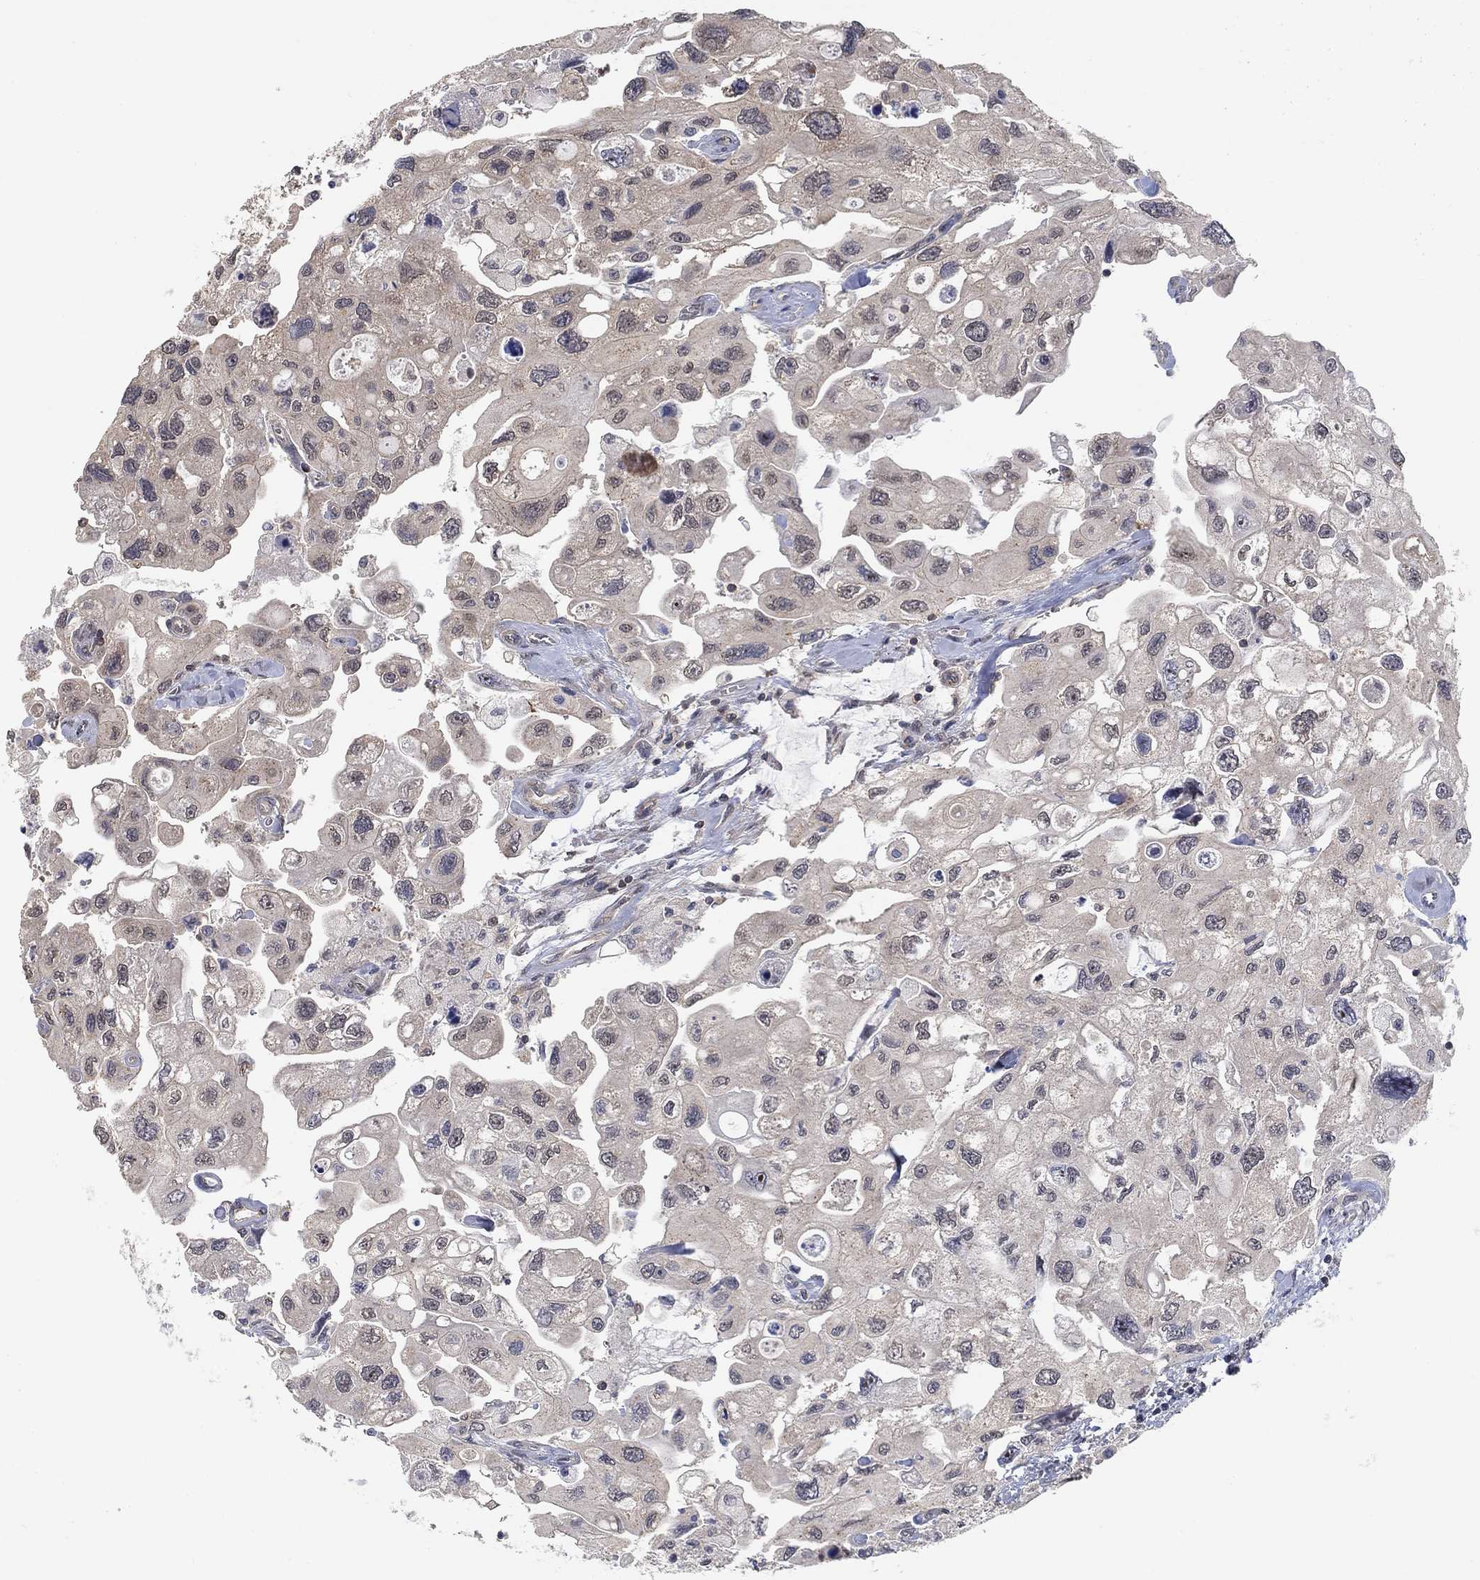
{"staining": {"intensity": "negative", "quantity": "none", "location": "none"}, "tissue": "urothelial cancer", "cell_type": "Tumor cells", "image_type": "cancer", "snomed": [{"axis": "morphology", "description": "Urothelial carcinoma, High grade"}, {"axis": "topography", "description": "Urinary bladder"}], "caption": "Image shows no protein positivity in tumor cells of urothelial cancer tissue.", "gene": "CCDC43", "patient": {"sex": "male", "age": 59}}